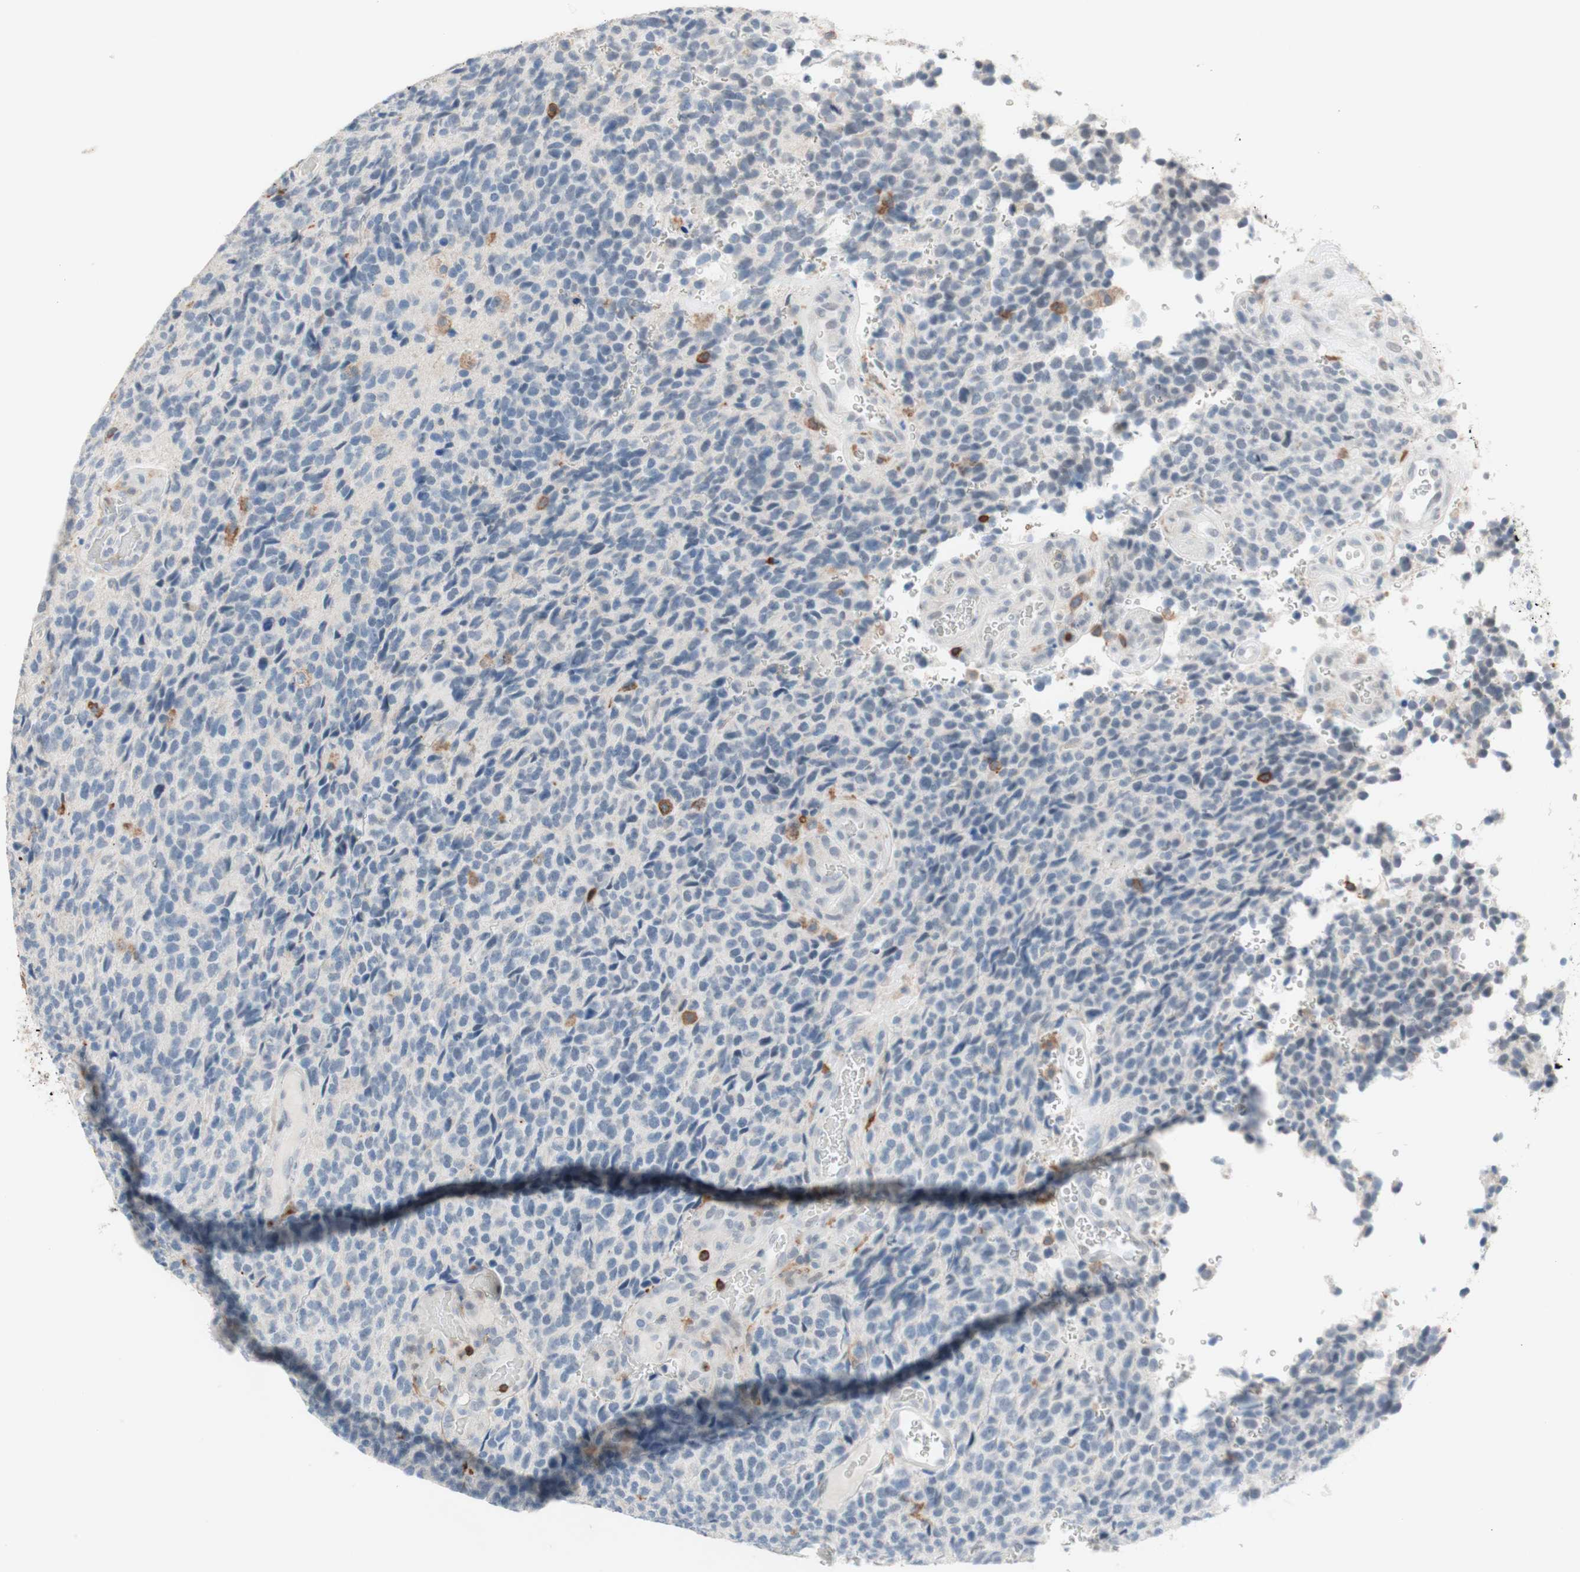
{"staining": {"intensity": "negative", "quantity": "none", "location": "none"}, "tissue": "glioma", "cell_type": "Tumor cells", "image_type": "cancer", "snomed": [{"axis": "morphology", "description": "Glioma, malignant, High grade"}, {"axis": "topography", "description": "pancreas cauda"}], "caption": "The IHC histopathology image has no significant expression in tumor cells of malignant high-grade glioma tissue.", "gene": "SPINK6", "patient": {"sex": "male", "age": 60}}